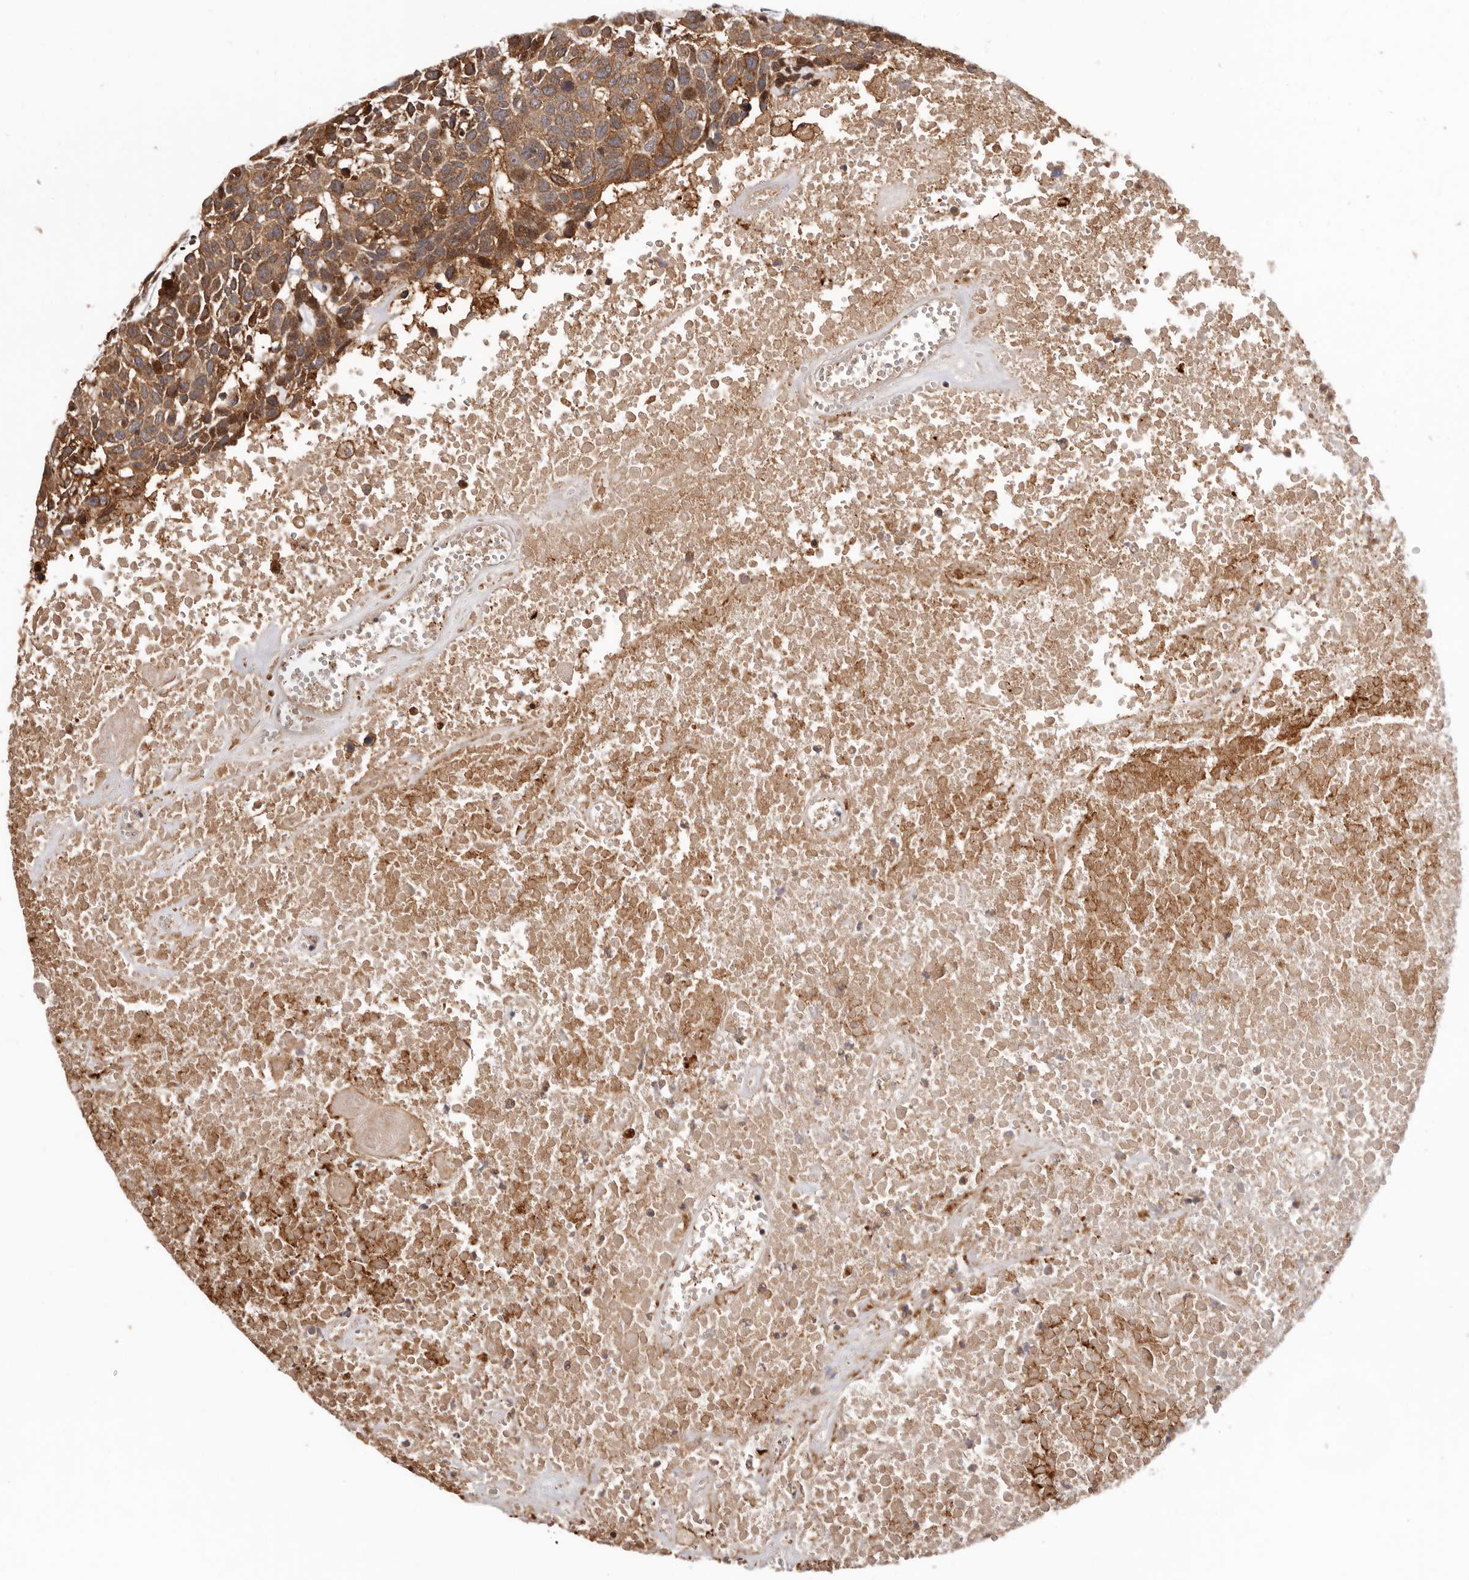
{"staining": {"intensity": "strong", "quantity": ">75%", "location": "cytoplasmic/membranous"}, "tissue": "head and neck cancer", "cell_type": "Tumor cells", "image_type": "cancer", "snomed": [{"axis": "morphology", "description": "Squamous cell carcinoma, NOS"}, {"axis": "topography", "description": "Head-Neck"}], "caption": "Protein staining of head and neck squamous cell carcinoma tissue shows strong cytoplasmic/membranous staining in approximately >75% of tumor cells.", "gene": "GPR27", "patient": {"sex": "male", "age": 66}}